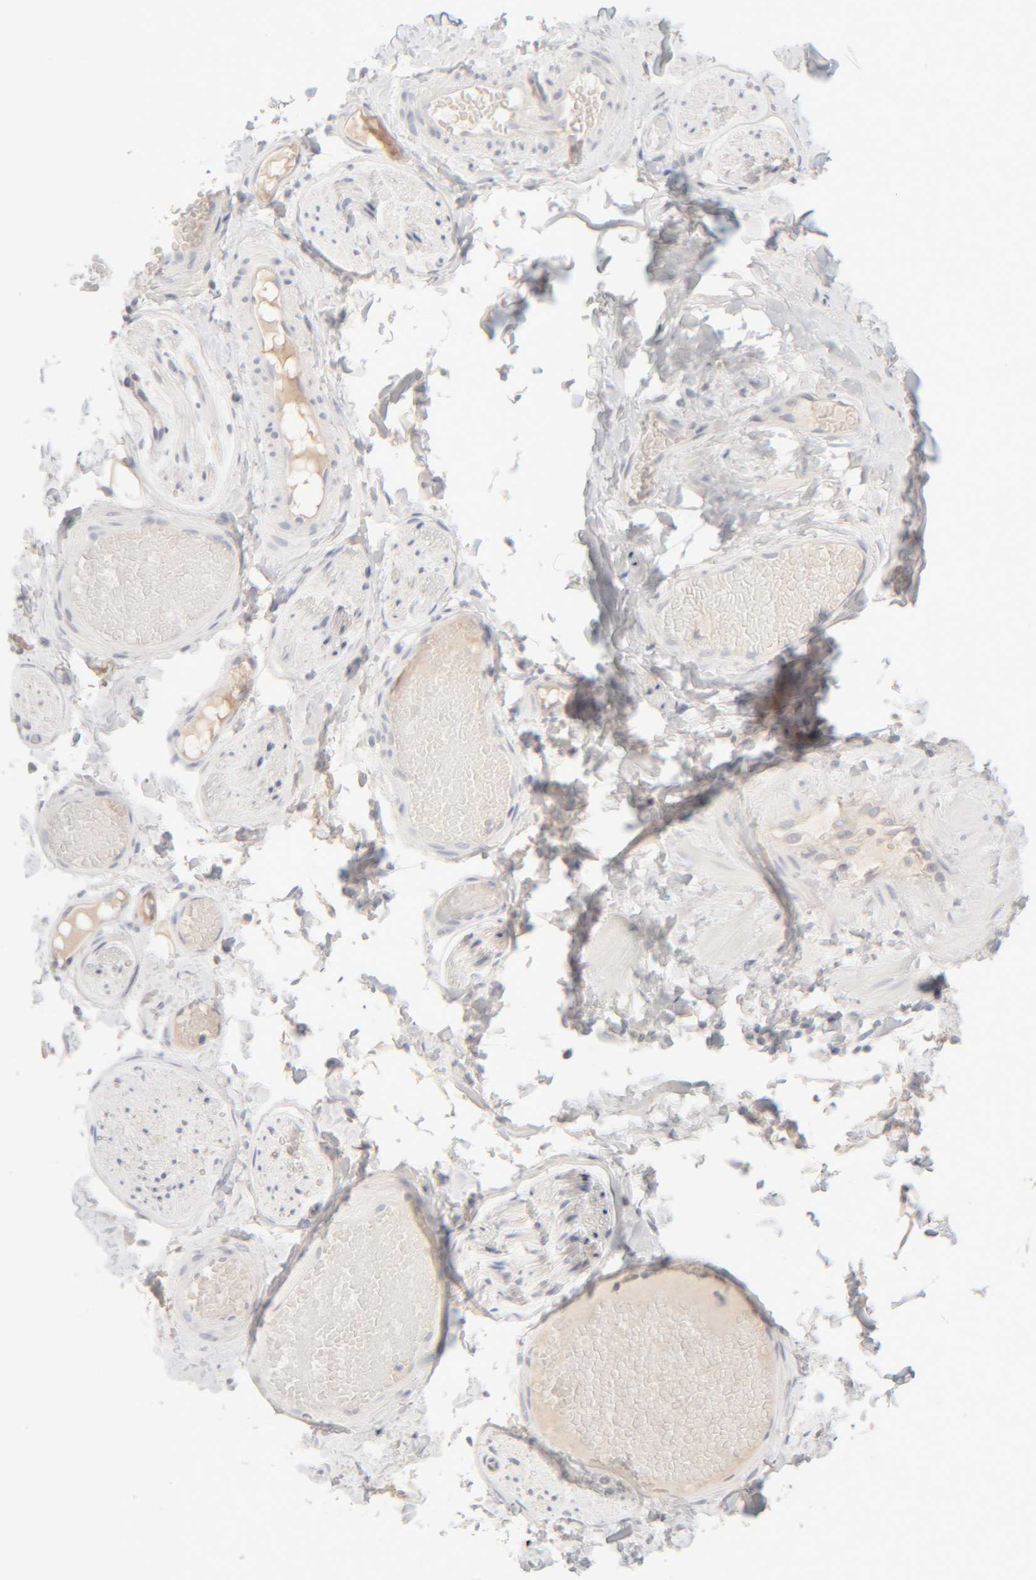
{"staining": {"intensity": "negative", "quantity": "none", "location": "none"}, "tissue": "adipose tissue", "cell_type": "Adipocytes", "image_type": "normal", "snomed": [{"axis": "morphology", "description": "Normal tissue, NOS"}, {"axis": "topography", "description": "Adipose tissue"}, {"axis": "topography", "description": "Vascular tissue"}, {"axis": "topography", "description": "Peripheral nerve tissue"}], "caption": "The immunohistochemistry (IHC) histopathology image has no significant expression in adipocytes of adipose tissue.", "gene": "RIDA", "patient": {"sex": "male", "age": 25}}